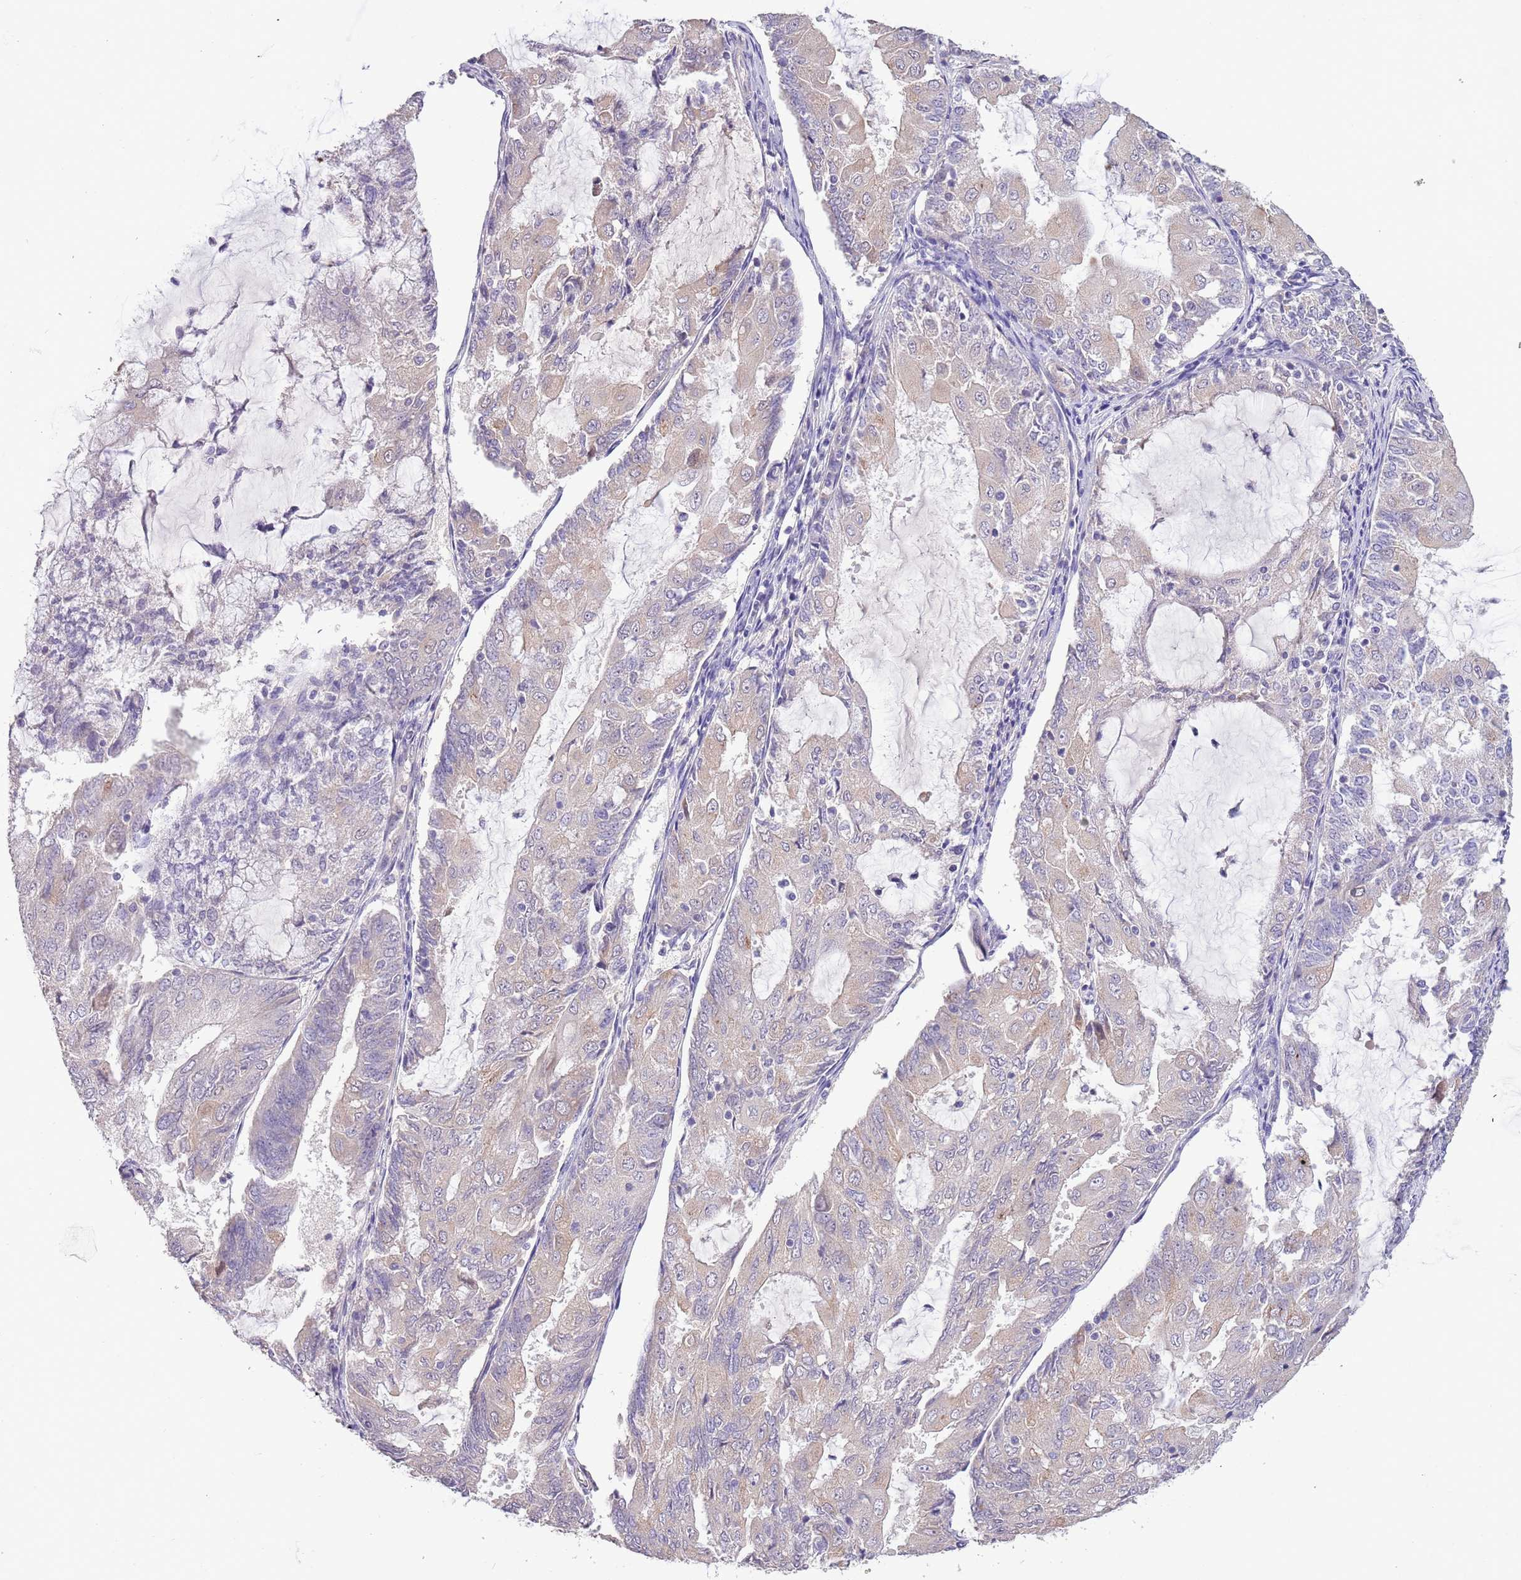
{"staining": {"intensity": "negative", "quantity": "none", "location": "none"}, "tissue": "endometrial cancer", "cell_type": "Tumor cells", "image_type": "cancer", "snomed": [{"axis": "morphology", "description": "Adenocarcinoma, NOS"}, {"axis": "topography", "description": "Endometrium"}], "caption": "Immunohistochemistry (IHC) micrograph of adenocarcinoma (endometrial) stained for a protein (brown), which exhibits no expression in tumor cells.", "gene": "ZNF658", "patient": {"sex": "female", "age": 81}}